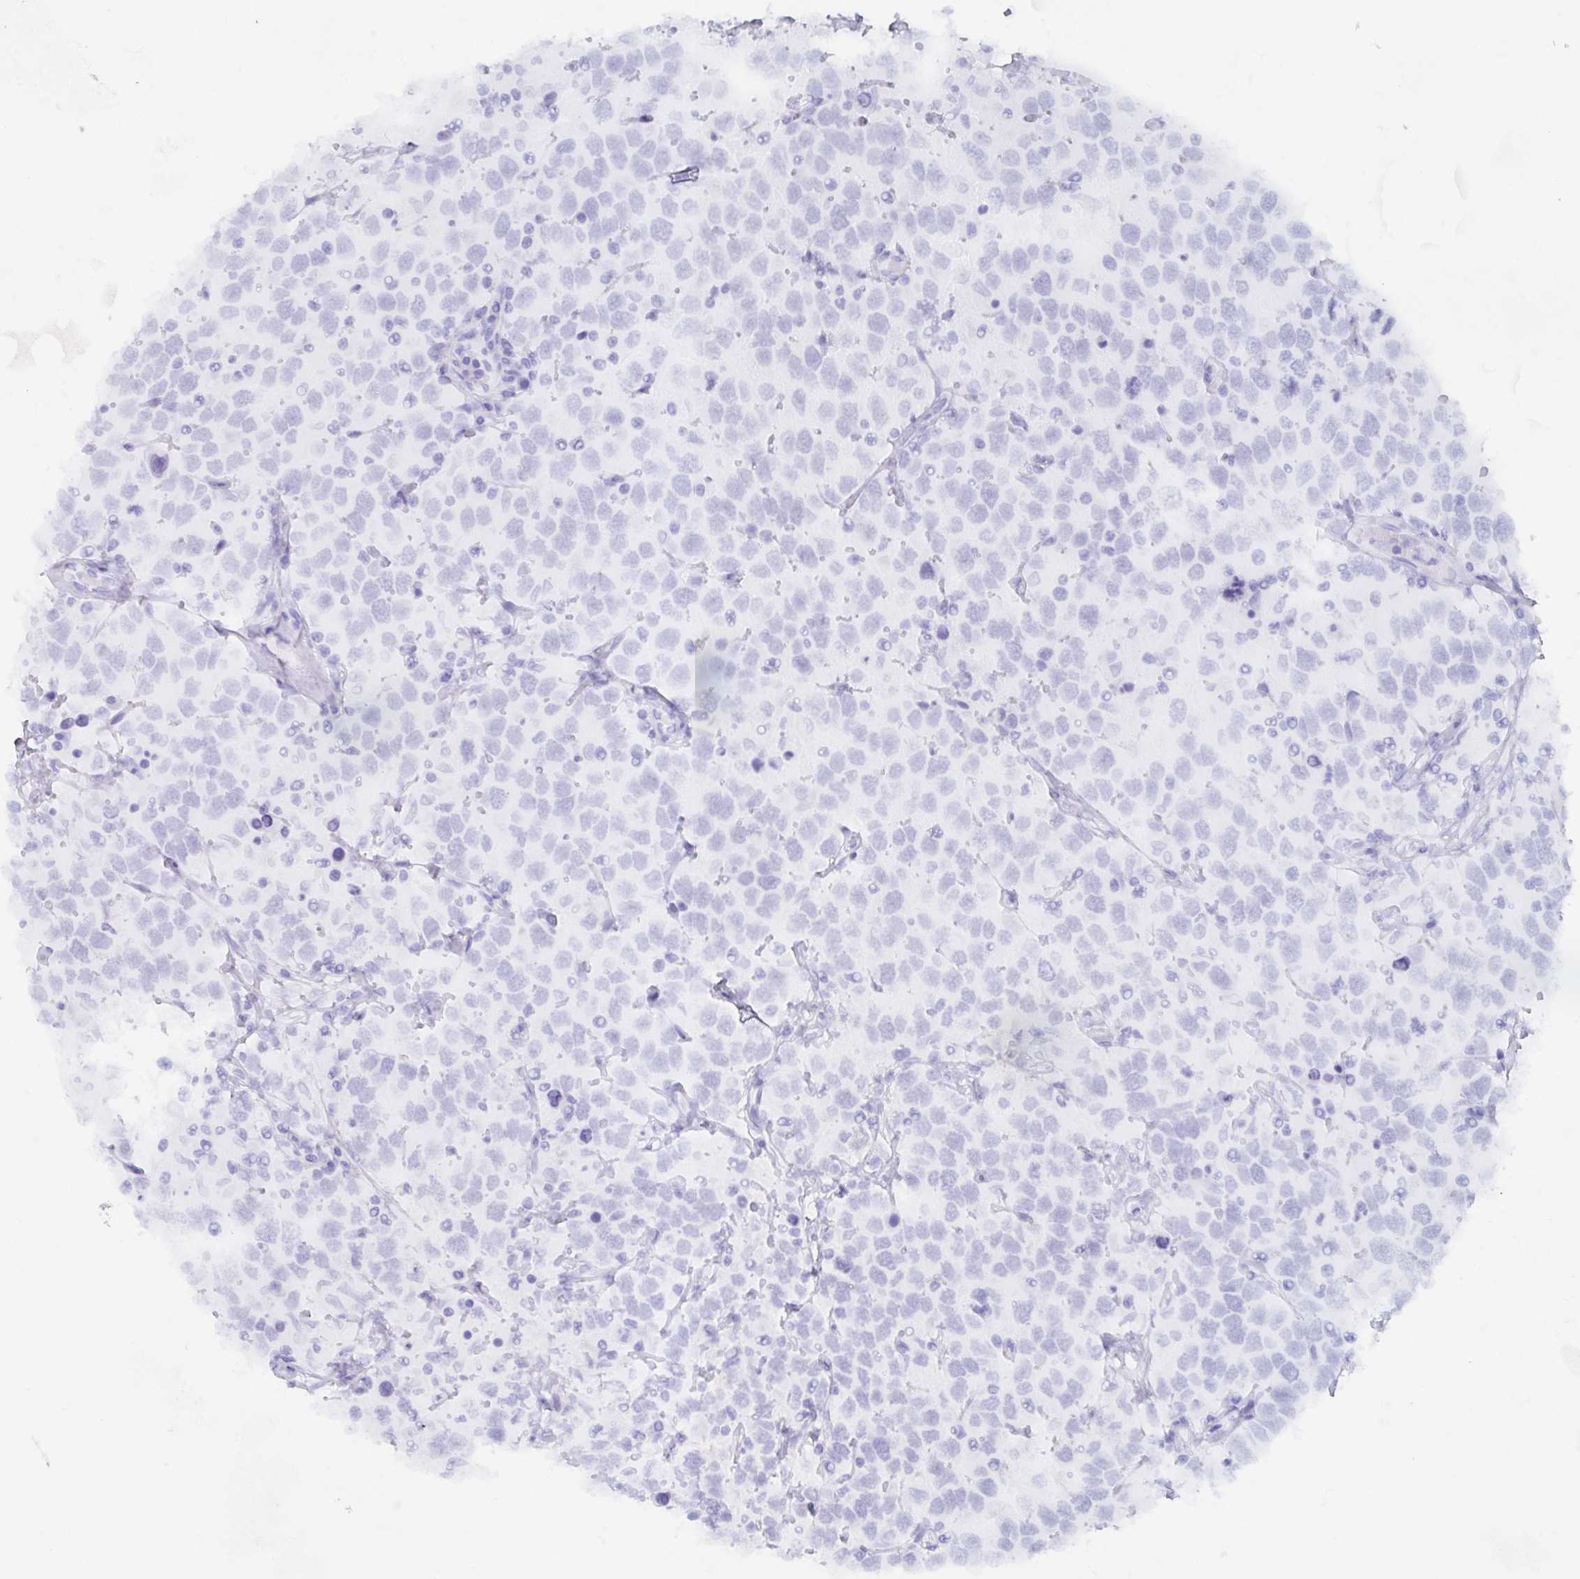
{"staining": {"intensity": "negative", "quantity": "none", "location": "none"}, "tissue": "testis cancer", "cell_type": "Tumor cells", "image_type": "cancer", "snomed": [{"axis": "morphology", "description": "Seminoma, NOS"}, {"axis": "topography", "description": "Testis"}], "caption": "DAB immunohistochemical staining of human seminoma (testis) demonstrates no significant expression in tumor cells.", "gene": "AGFG2", "patient": {"sex": "male", "age": 41}}